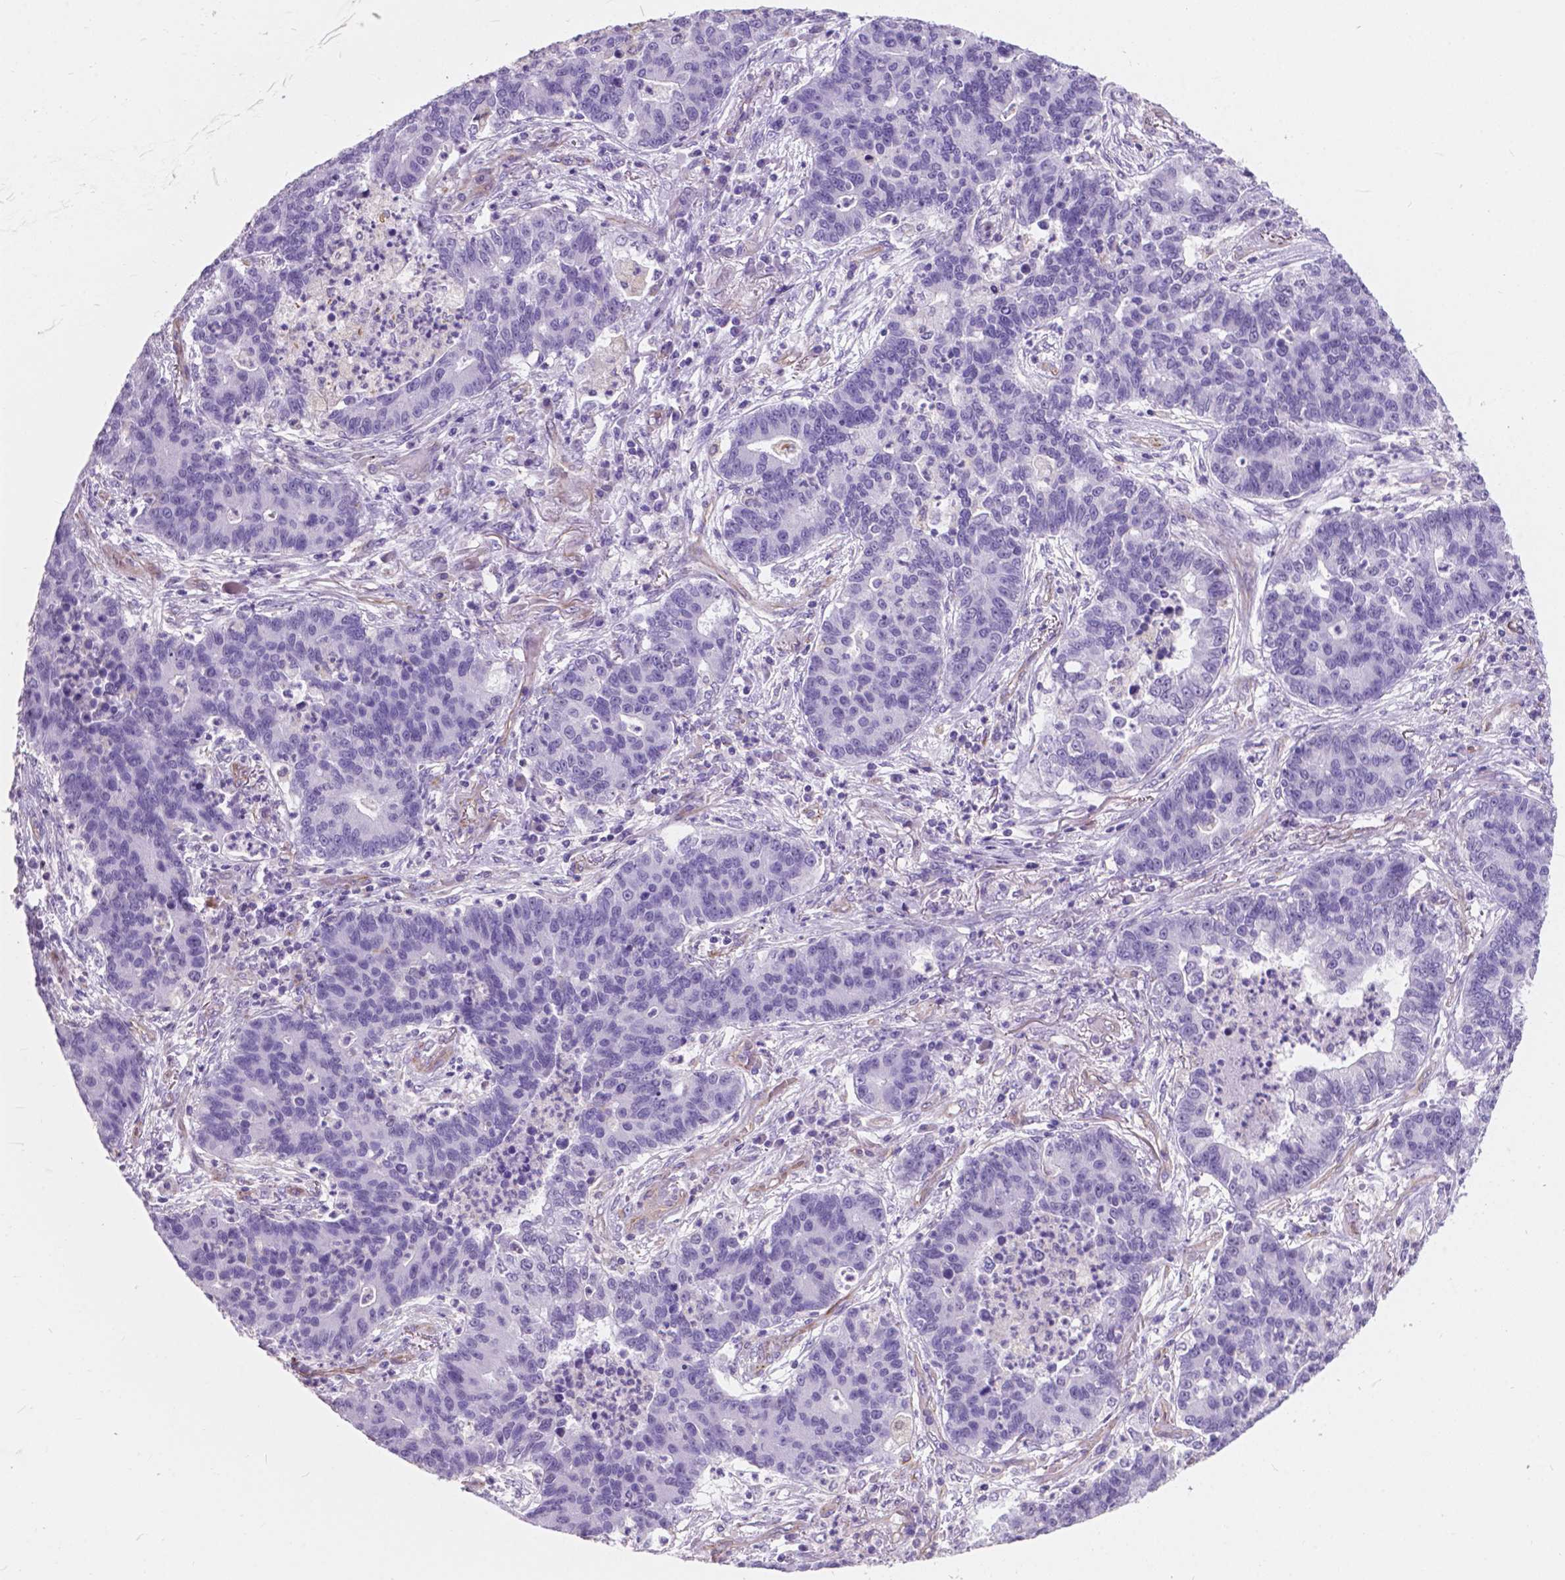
{"staining": {"intensity": "negative", "quantity": "none", "location": "none"}, "tissue": "lung cancer", "cell_type": "Tumor cells", "image_type": "cancer", "snomed": [{"axis": "morphology", "description": "Adenocarcinoma, NOS"}, {"axis": "topography", "description": "Lung"}], "caption": "Lung adenocarcinoma was stained to show a protein in brown. There is no significant positivity in tumor cells.", "gene": "AMOT", "patient": {"sex": "female", "age": 57}}